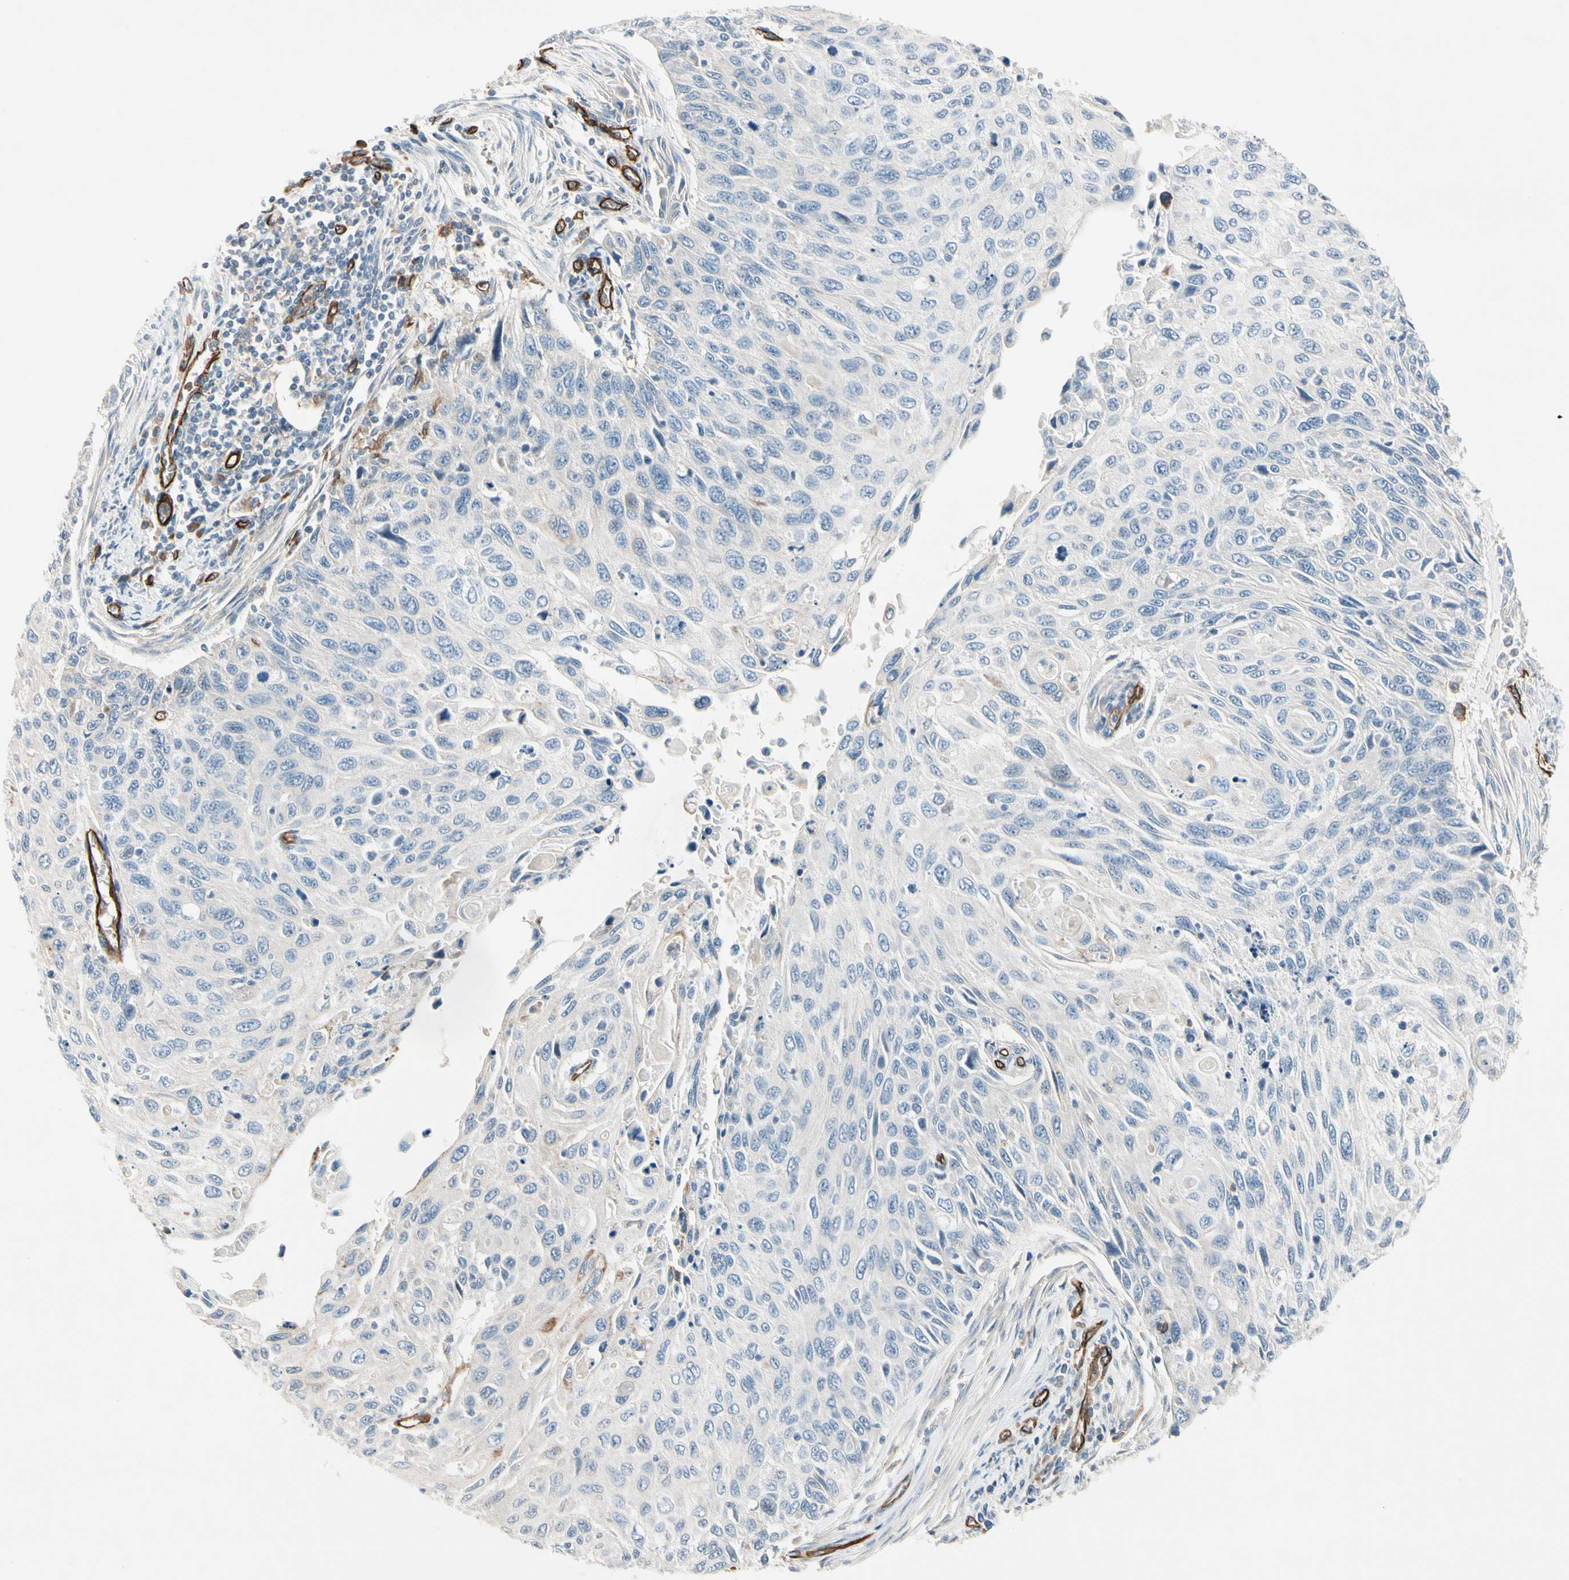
{"staining": {"intensity": "negative", "quantity": "none", "location": "none"}, "tissue": "cervical cancer", "cell_type": "Tumor cells", "image_type": "cancer", "snomed": [{"axis": "morphology", "description": "Squamous cell carcinoma, NOS"}, {"axis": "topography", "description": "Cervix"}], "caption": "IHC of human cervical squamous cell carcinoma reveals no positivity in tumor cells.", "gene": "CD93", "patient": {"sex": "female", "age": 70}}